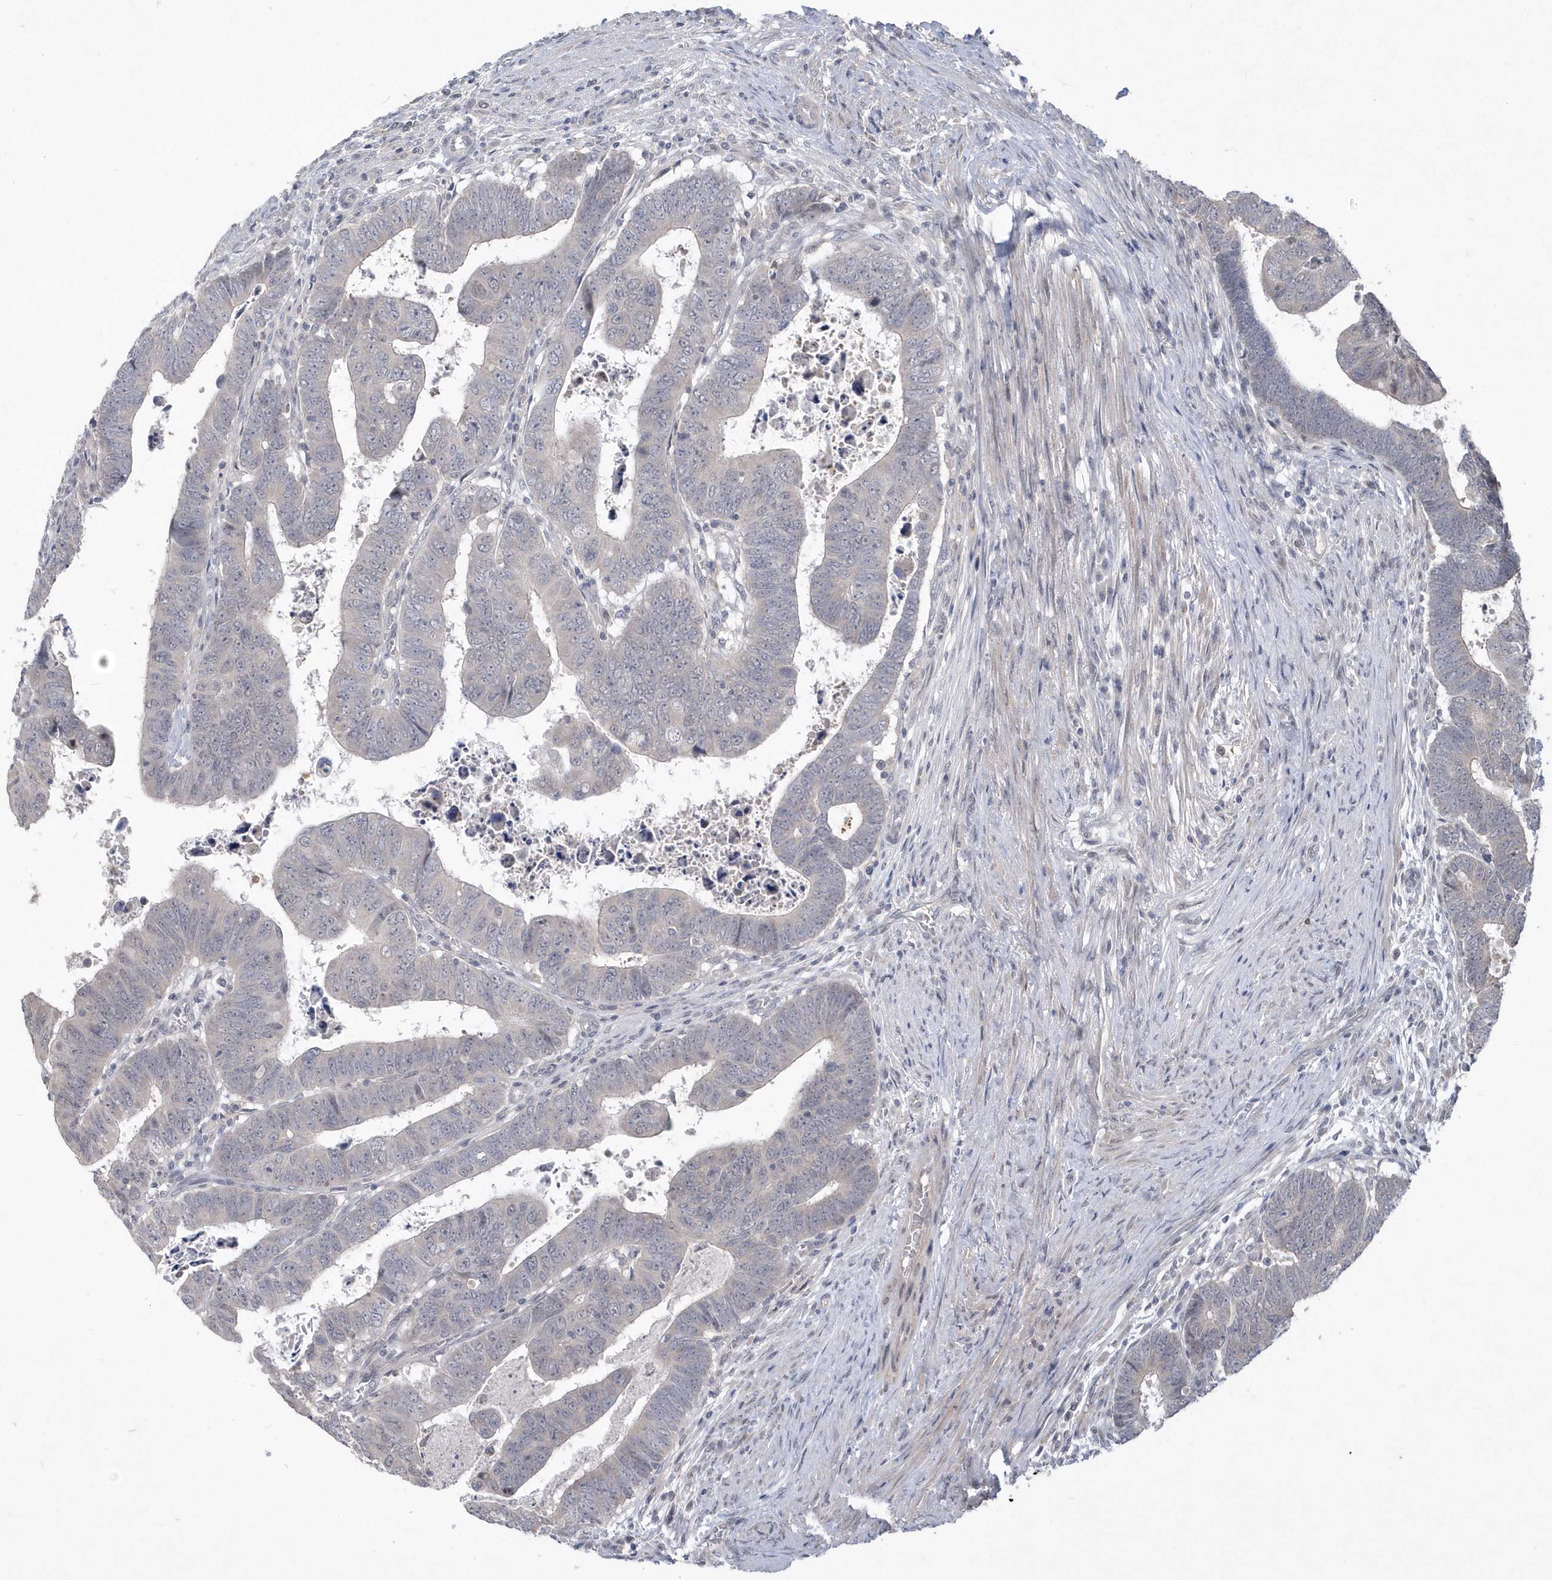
{"staining": {"intensity": "negative", "quantity": "none", "location": "none"}, "tissue": "colorectal cancer", "cell_type": "Tumor cells", "image_type": "cancer", "snomed": [{"axis": "morphology", "description": "Normal tissue, NOS"}, {"axis": "morphology", "description": "Adenocarcinoma, NOS"}, {"axis": "topography", "description": "Rectum"}], "caption": "This is an IHC histopathology image of colorectal adenocarcinoma. There is no positivity in tumor cells.", "gene": "TSPEAR", "patient": {"sex": "female", "age": 65}}